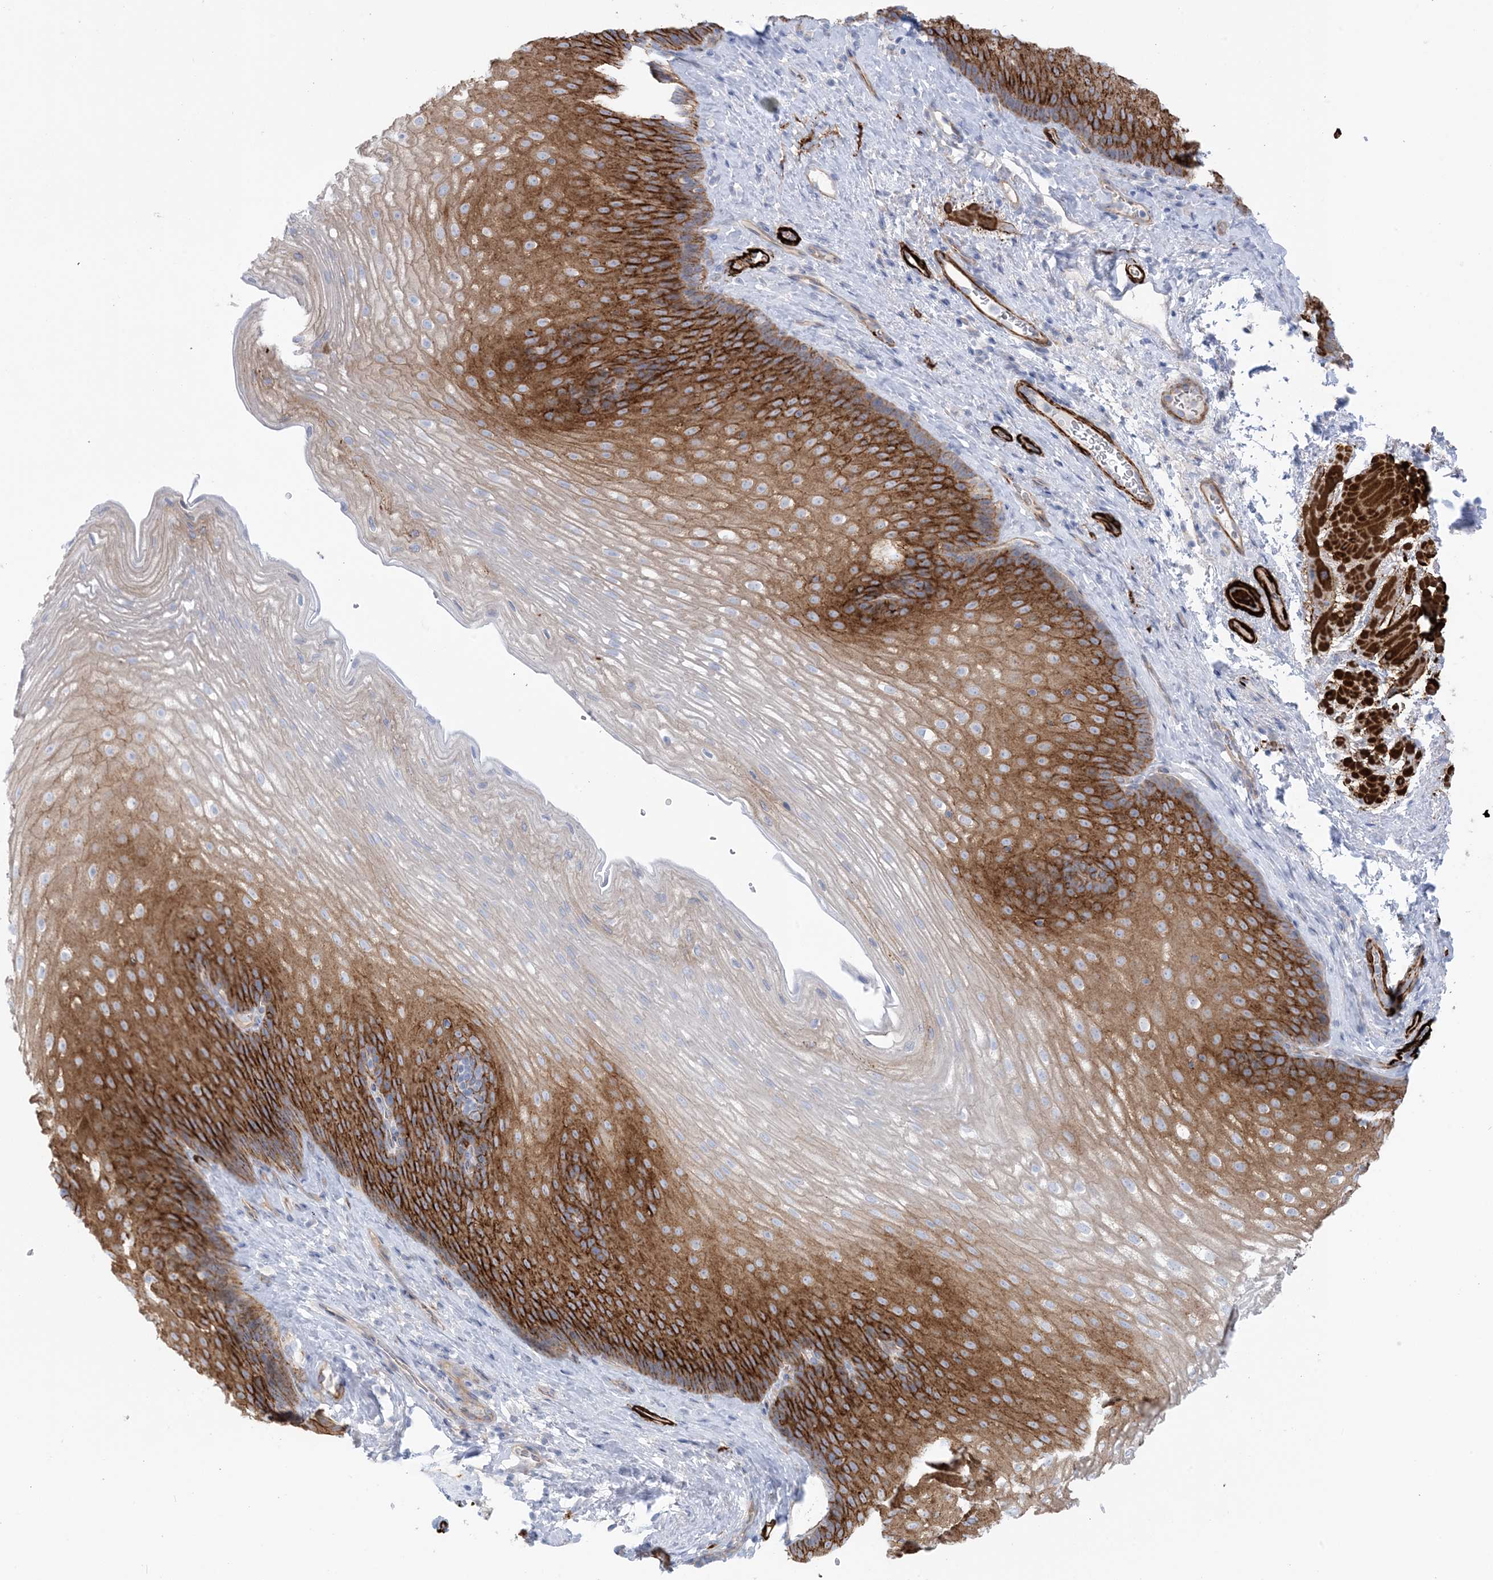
{"staining": {"intensity": "strong", "quantity": "25%-75%", "location": "cytoplasmic/membranous"}, "tissue": "esophagus", "cell_type": "Squamous epithelial cells", "image_type": "normal", "snomed": [{"axis": "morphology", "description": "Normal tissue, NOS"}, {"axis": "topography", "description": "Esophagus"}], "caption": "An immunohistochemistry image of unremarkable tissue is shown. Protein staining in brown labels strong cytoplasmic/membranous positivity in esophagus within squamous epithelial cells. The staining was performed using DAB (3,3'-diaminobenzidine) to visualize the protein expression in brown, while the nuclei were stained in blue with hematoxylin (Magnification: 20x).", "gene": "SHANK1", "patient": {"sex": "female", "age": 66}}